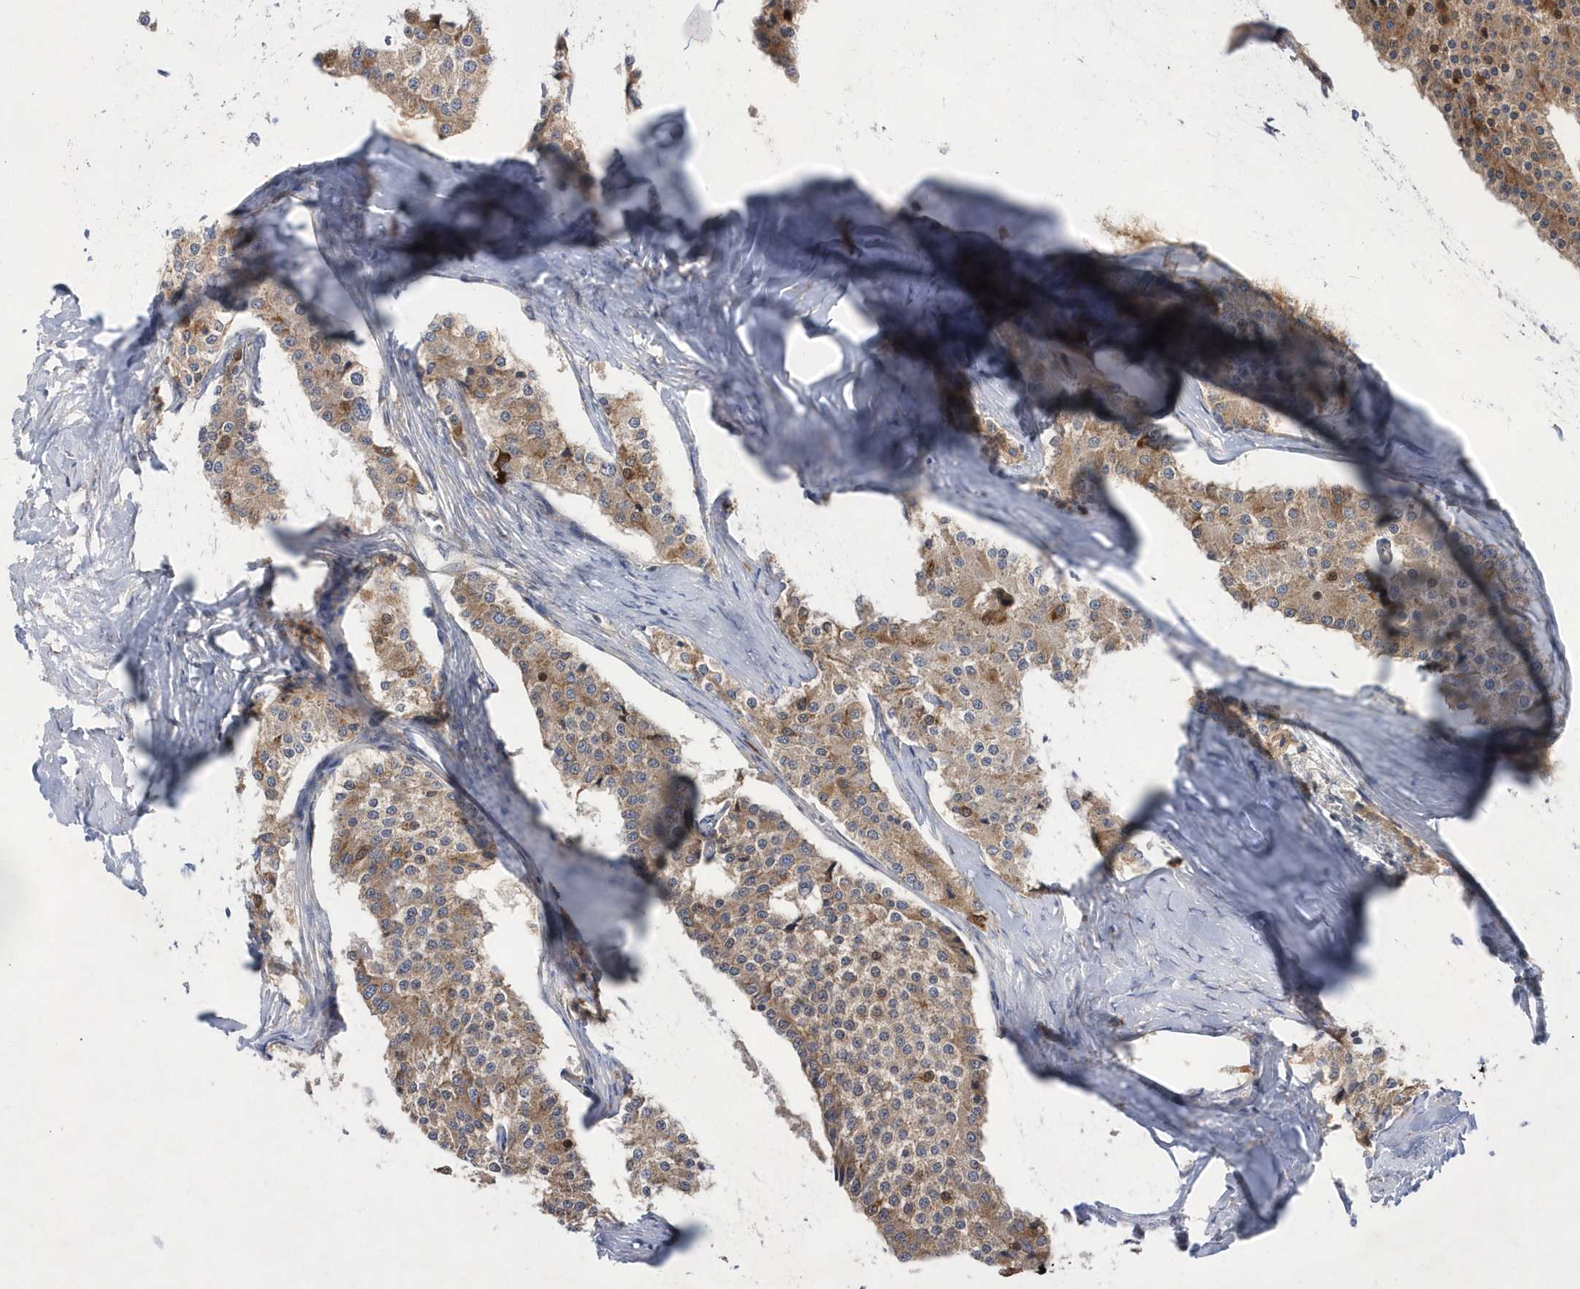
{"staining": {"intensity": "moderate", "quantity": ">75%", "location": "cytoplasmic/membranous"}, "tissue": "carcinoid", "cell_type": "Tumor cells", "image_type": "cancer", "snomed": [{"axis": "morphology", "description": "Carcinoid, malignant, NOS"}, {"axis": "topography", "description": "Colon"}], "caption": "DAB immunohistochemical staining of human carcinoid exhibits moderate cytoplasmic/membranous protein staining in about >75% of tumor cells.", "gene": "MED31", "patient": {"sex": "female", "age": 52}}